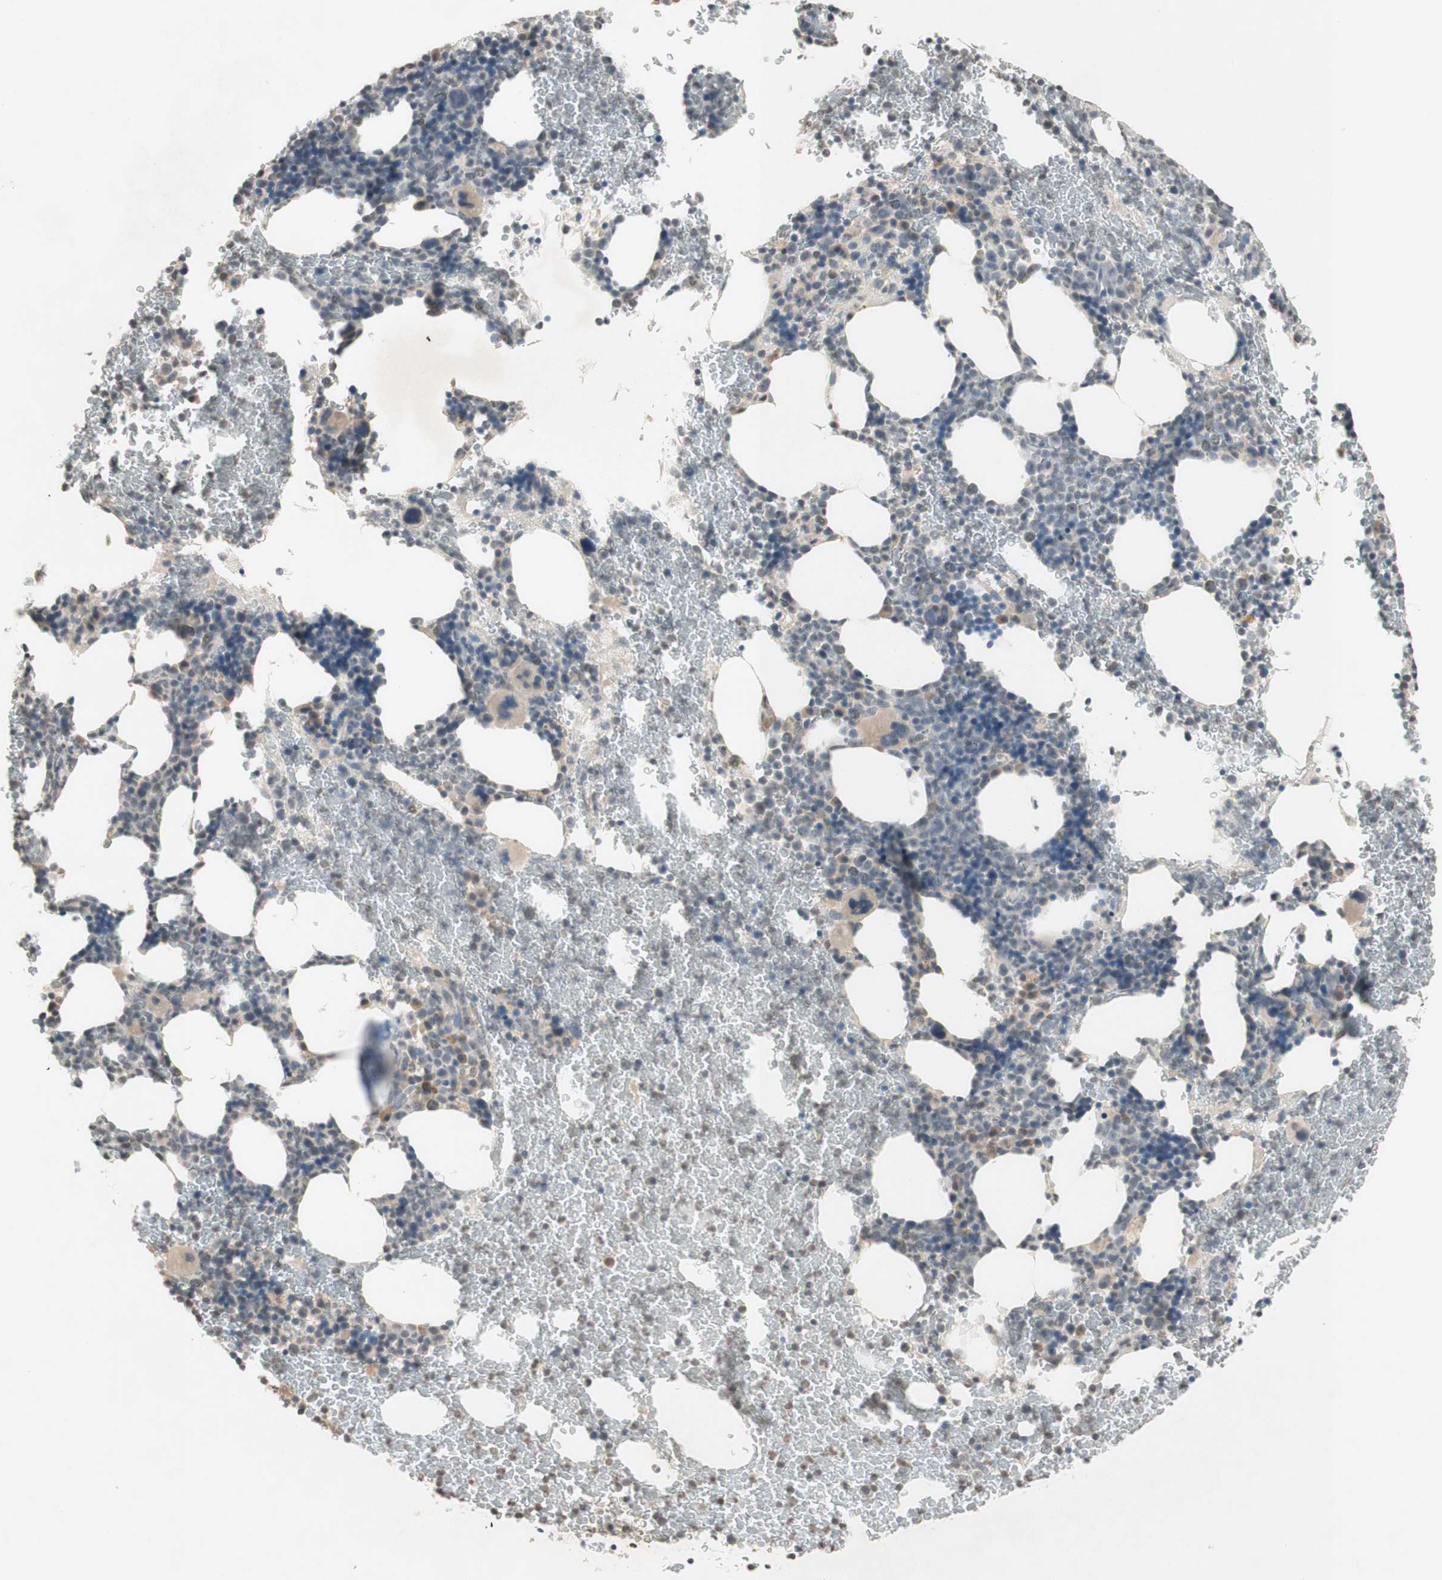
{"staining": {"intensity": "negative", "quantity": "none", "location": "none"}, "tissue": "bone marrow", "cell_type": "Hematopoietic cells", "image_type": "normal", "snomed": [{"axis": "morphology", "description": "Normal tissue, NOS"}, {"axis": "morphology", "description": "Inflammation, NOS"}, {"axis": "topography", "description": "Bone marrow"}], "caption": "Immunohistochemistry image of unremarkable bone marrow stained for a protein (brown), which exhibits no staining in hematopoietic cells. The staining was performed using DAB to visualize the protein expression in brown, while the nuclei were stained in blue with hematoxylin (Magnification: 20x).", "gene": "GLI1", "patient": {"sex": "male", "age": 72}}